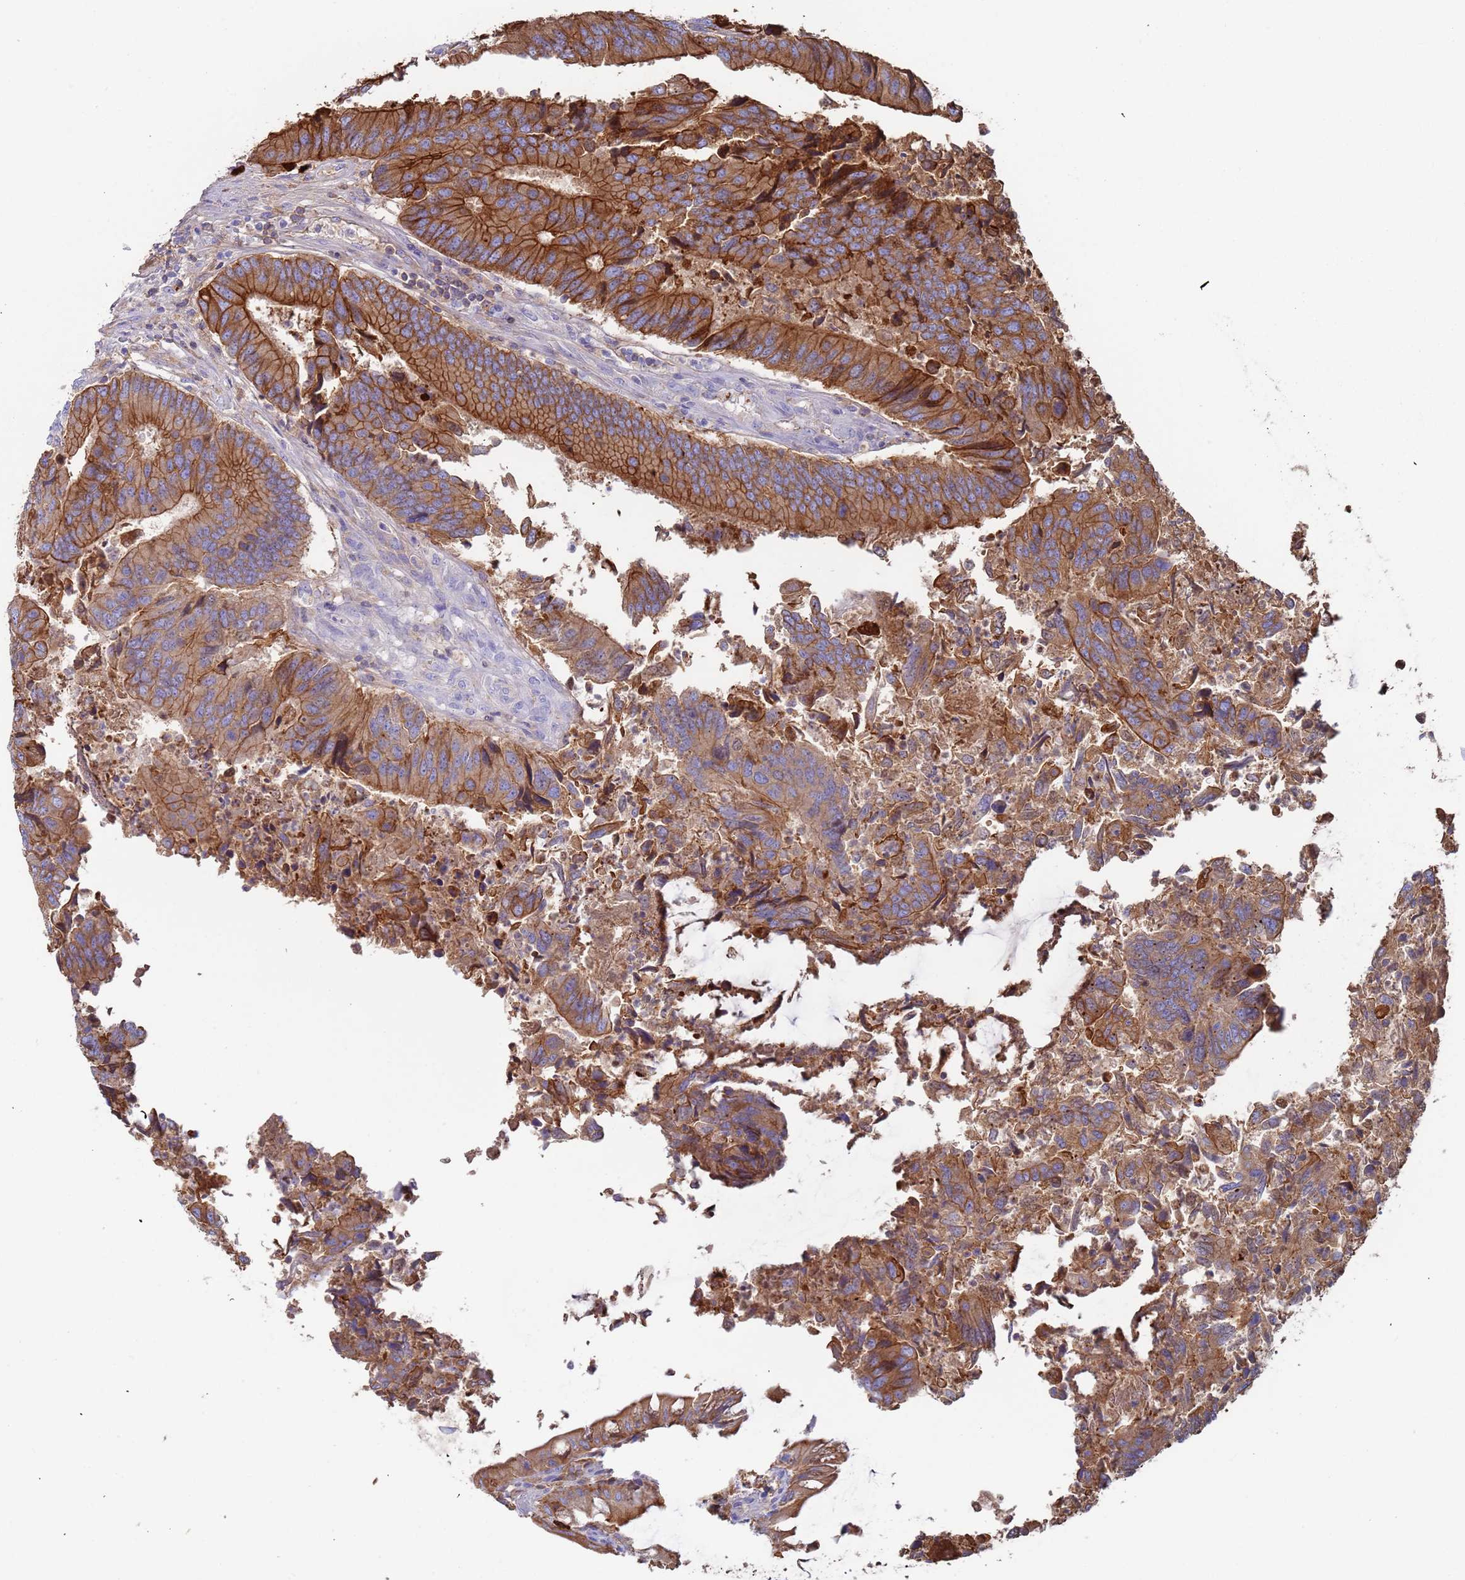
{"staining": {"intensity": "moderate", "quantity": ">75%", "location": "cytoplasmic/membranous"}, "tissue": "colorectal cancer", "cell_type": "Tumor cells", "image_type": "cancer", "snomed": [{"axis": "morphology", "description": "Adenocarcinoma, NOS"}, {"axis": "topography", "description": "Colon"}], "caption": "Human colorectal adenocarcinoma stained for a protein (brown) exhibits moderate cytoplasmic/membranous positive positivity in approximately >75% of tumor cells.", "gene": "CYSLTR2", "patient": {"sex": "female", "age": 67}}